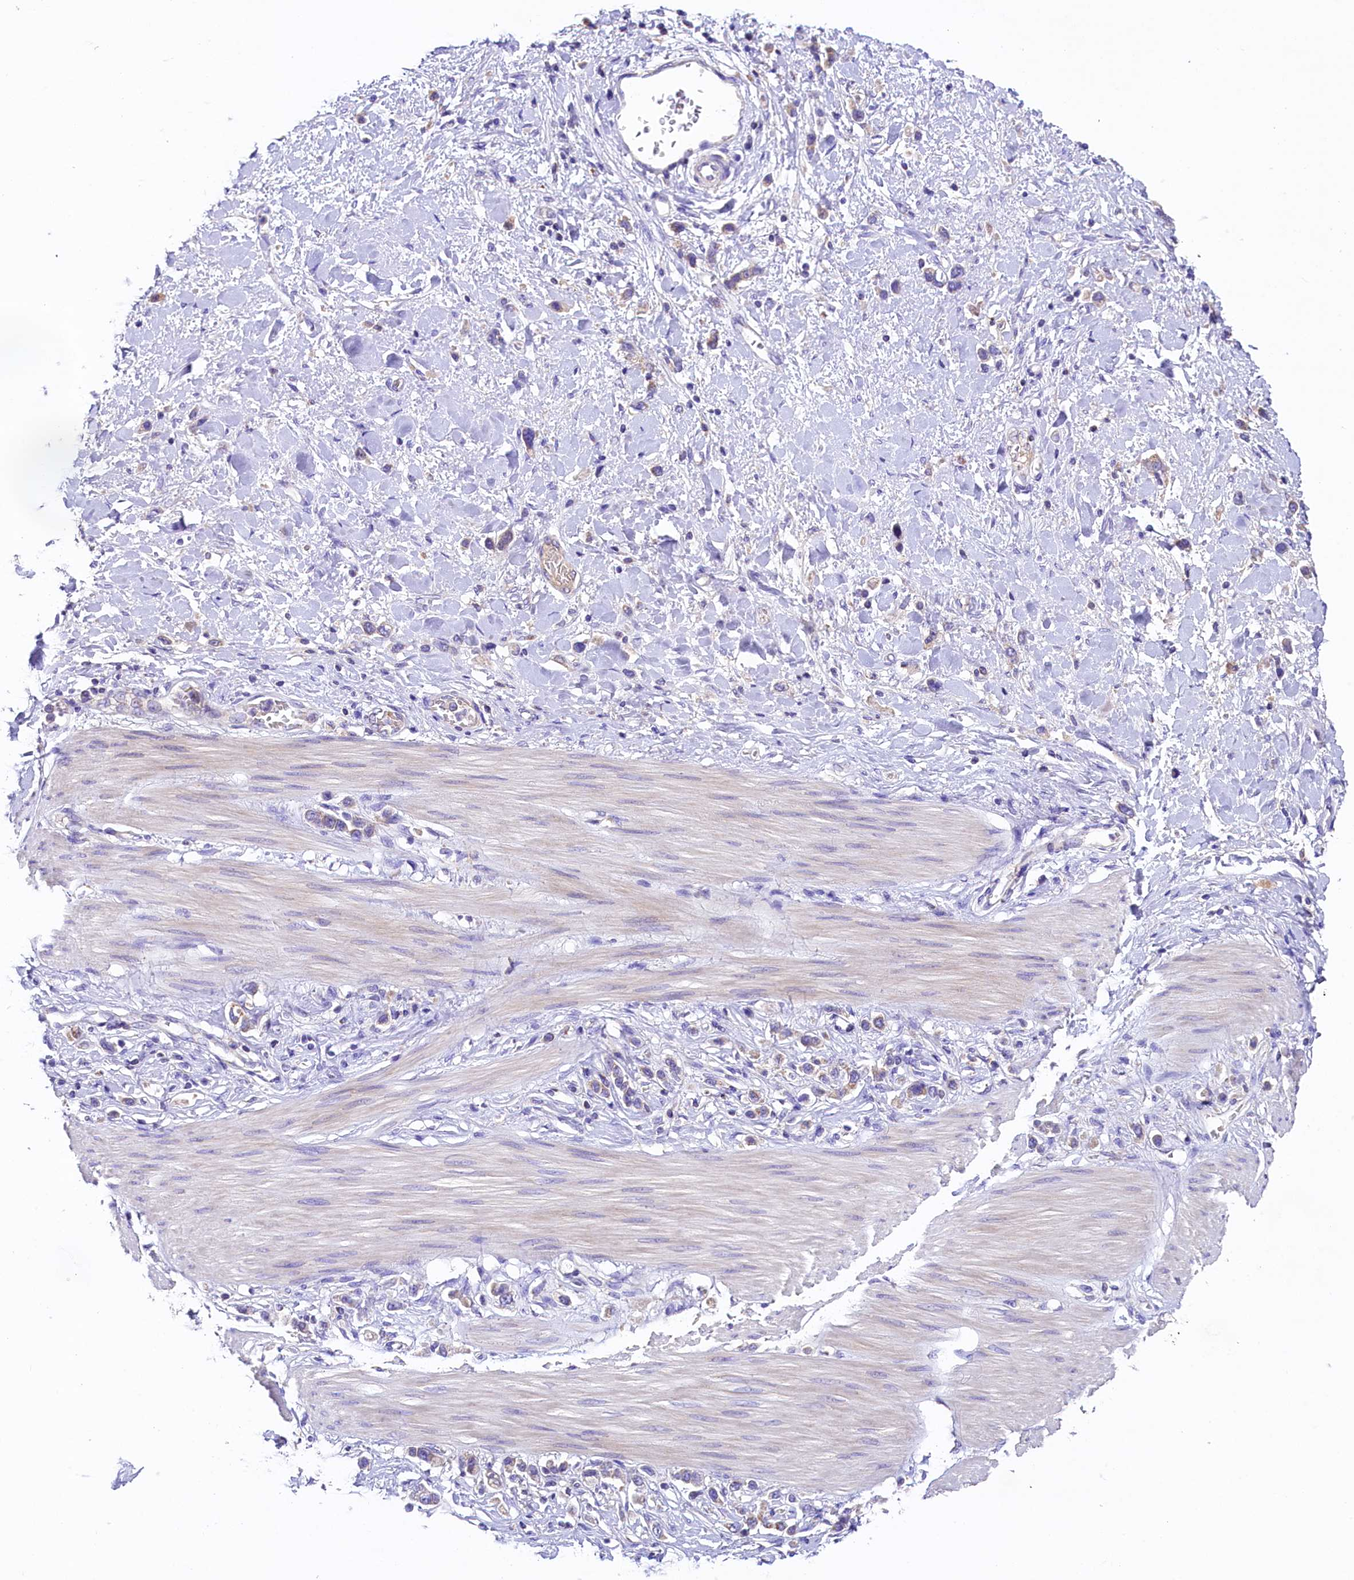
{"staining": {"intensity": "weak", "quantity": "<25%", "location": "cytoplasmic/membranous"}, "tissue": "stomach cancer", "cell_type": "Tumor cells", "image_type": "cancer", "snomed": [{"axis": "morphology", "description": "Adenocarcinoma, NOS"}, {"axis": "topography", "description": "Stomach"}], "caption": "Immunohistochemical staining of adenocarcinoma (stomach) shows no significant expression in tumor cells. Nuclei are stained in blue.", "gene": "PMPCB", "patient": {"sex": "female", "age": 65}}